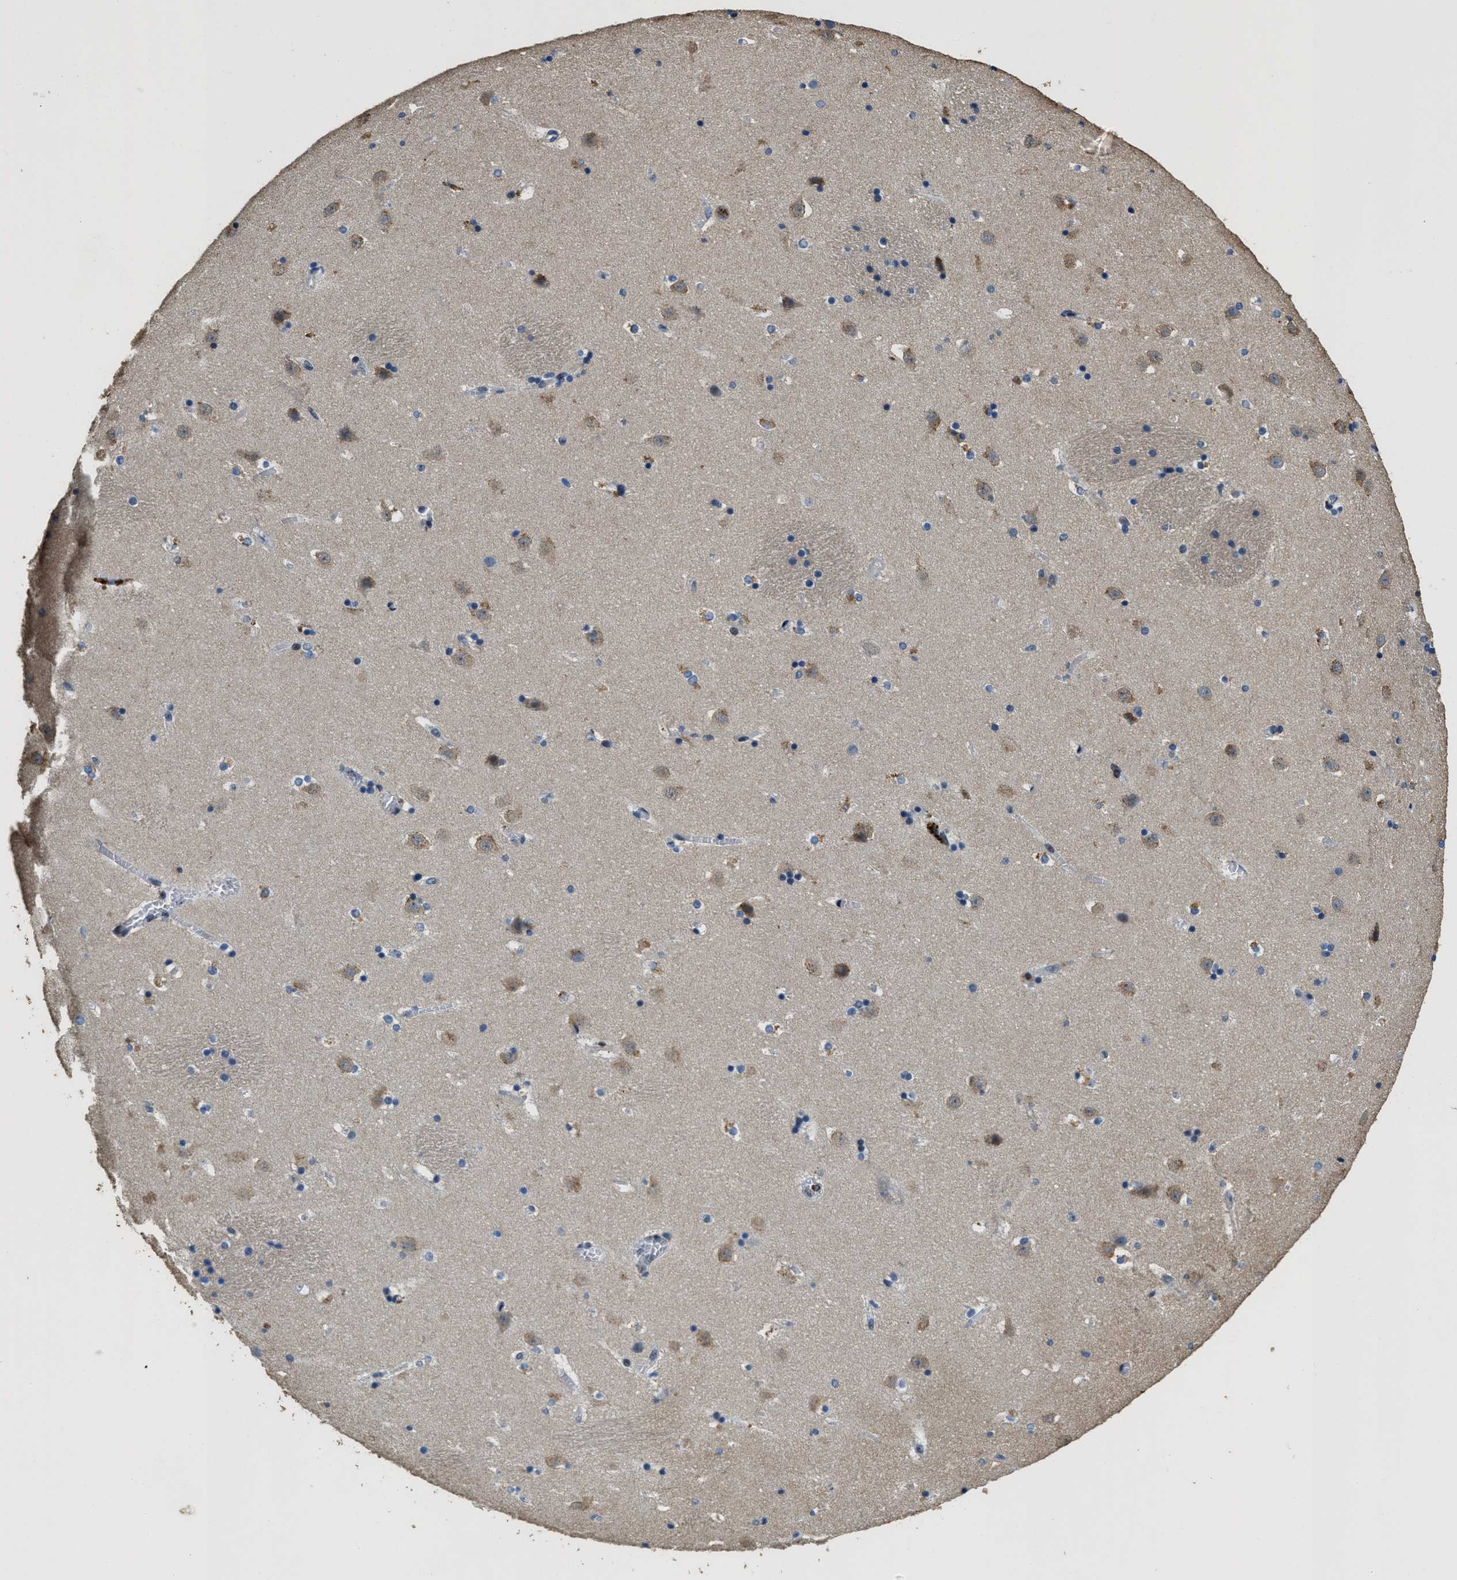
{"staining": {"intensity": "moderate", "quantity": "<25%", "location": "cytoplasmic/membranous"}, "tissue": "caudate", "cell_type": "Glial cells", "image_type": "normal", "snomed": [{"axis": "morphology", "description": "Normal tissue, NOS"}, {"axis": "topography", "description": "Lateral ventricle wall"}], "caption": "This micrograph shows benign caudate stained with immunohistochemistry to label a protein in brown. The cytoplasmic/membranous of glial cells show moderate positivity for the protein. Nuclei are counter-stained blue.", "gene": "BMPR2", "patient": {"sex": "male", "age": 45}}